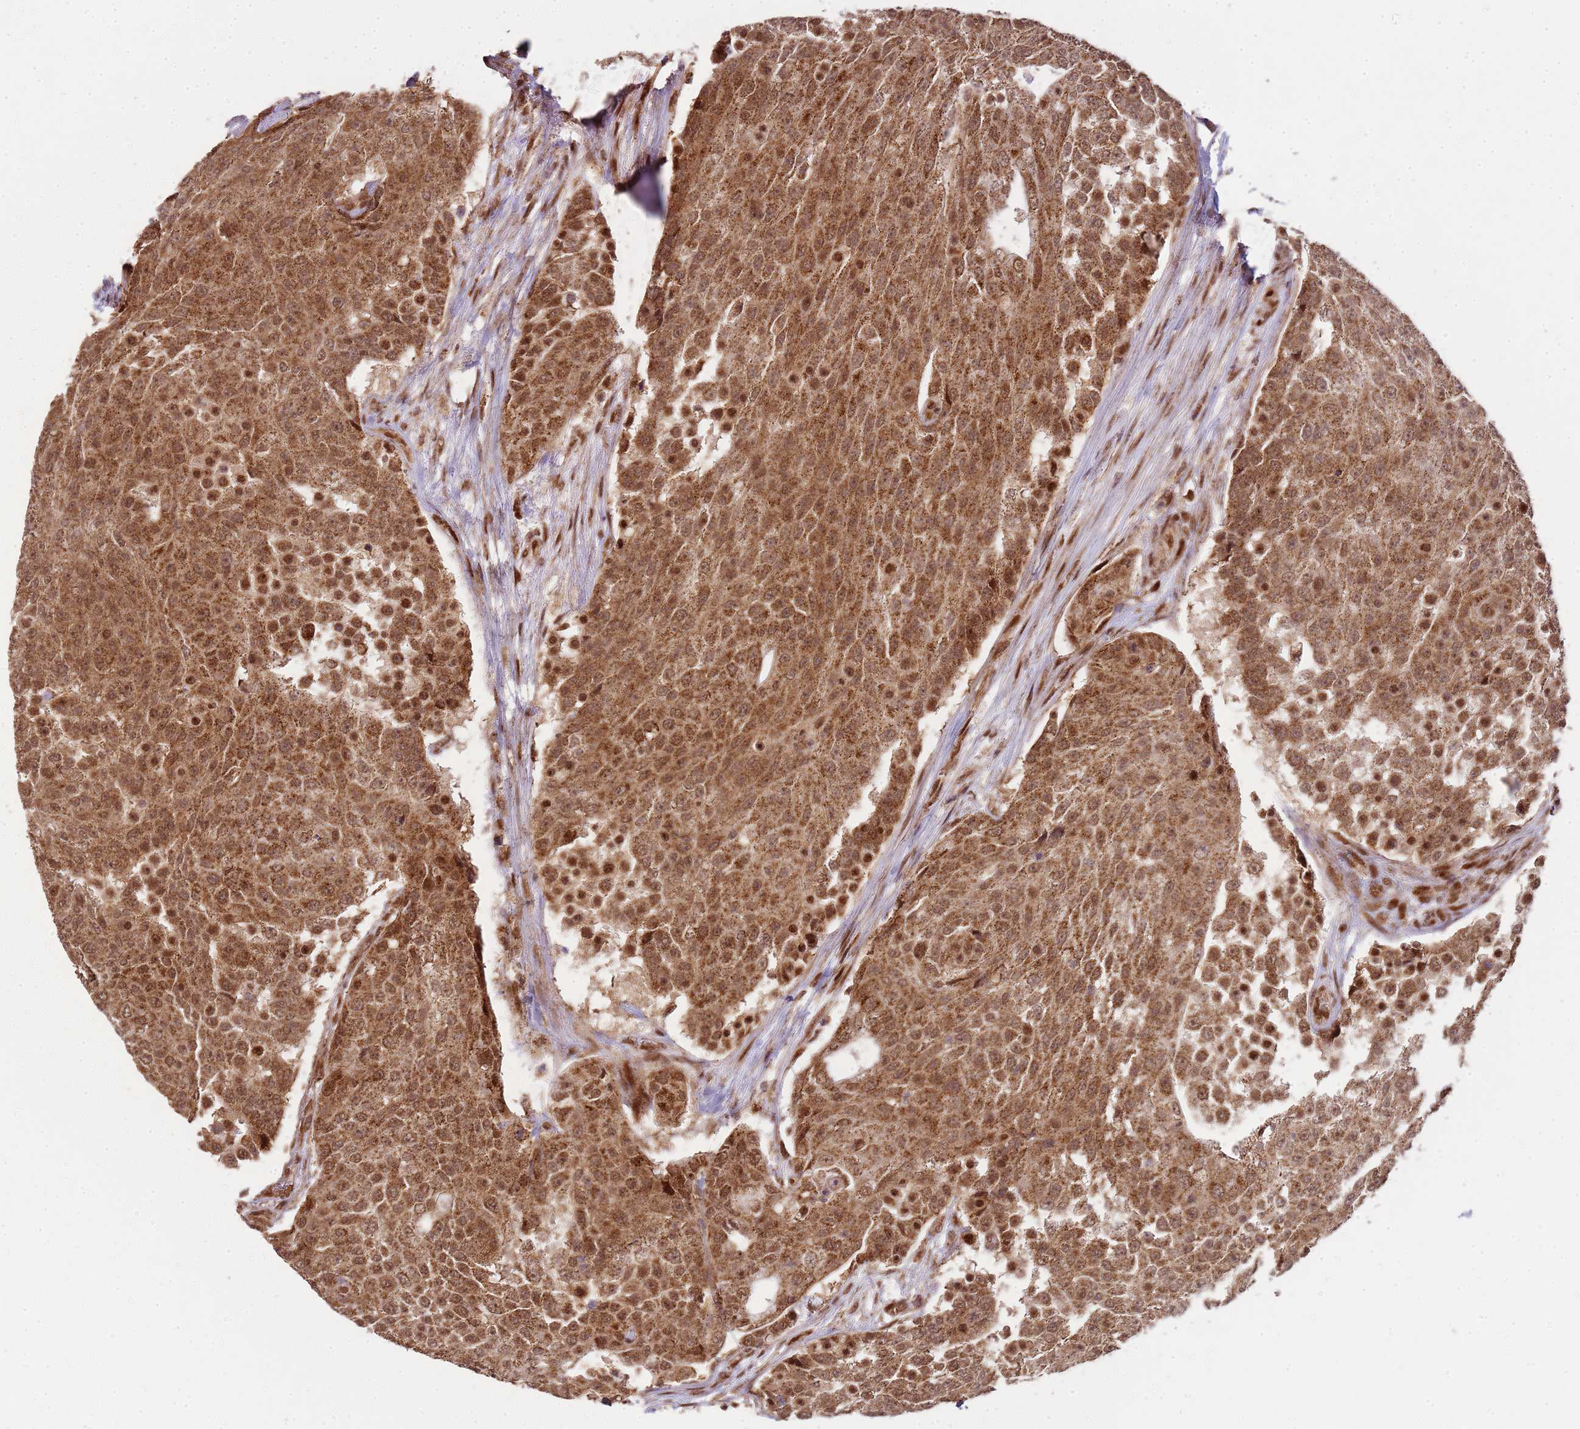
{"staining": {"intensity": "strong", "quantity": ">75%", "location": "cytoplasmic/membranous,nuclear"}, "tissue": "urothelial cancer", "cell_type": "Tumor cells", "image_type": "cancer", "snomed": [{"axis": "morphology", "description": "Urothelial carcinoma, High grade"}, {"axis": "topography", "description": "Urinary bladder"}], "caption": "Protein analysis of urothelial cancer tissue exhibits strong cytoplasmic/membranous and nuclear positivity in approximately >75% of tumor cells. Using DAB (3,3'-diaminobenzidine) (brown) and hematoxylin (blue) stains, captured at high magnification using brightfield microscopy.", "gene": "PEX14", "patient": {"sex": "female", "age": 63}}